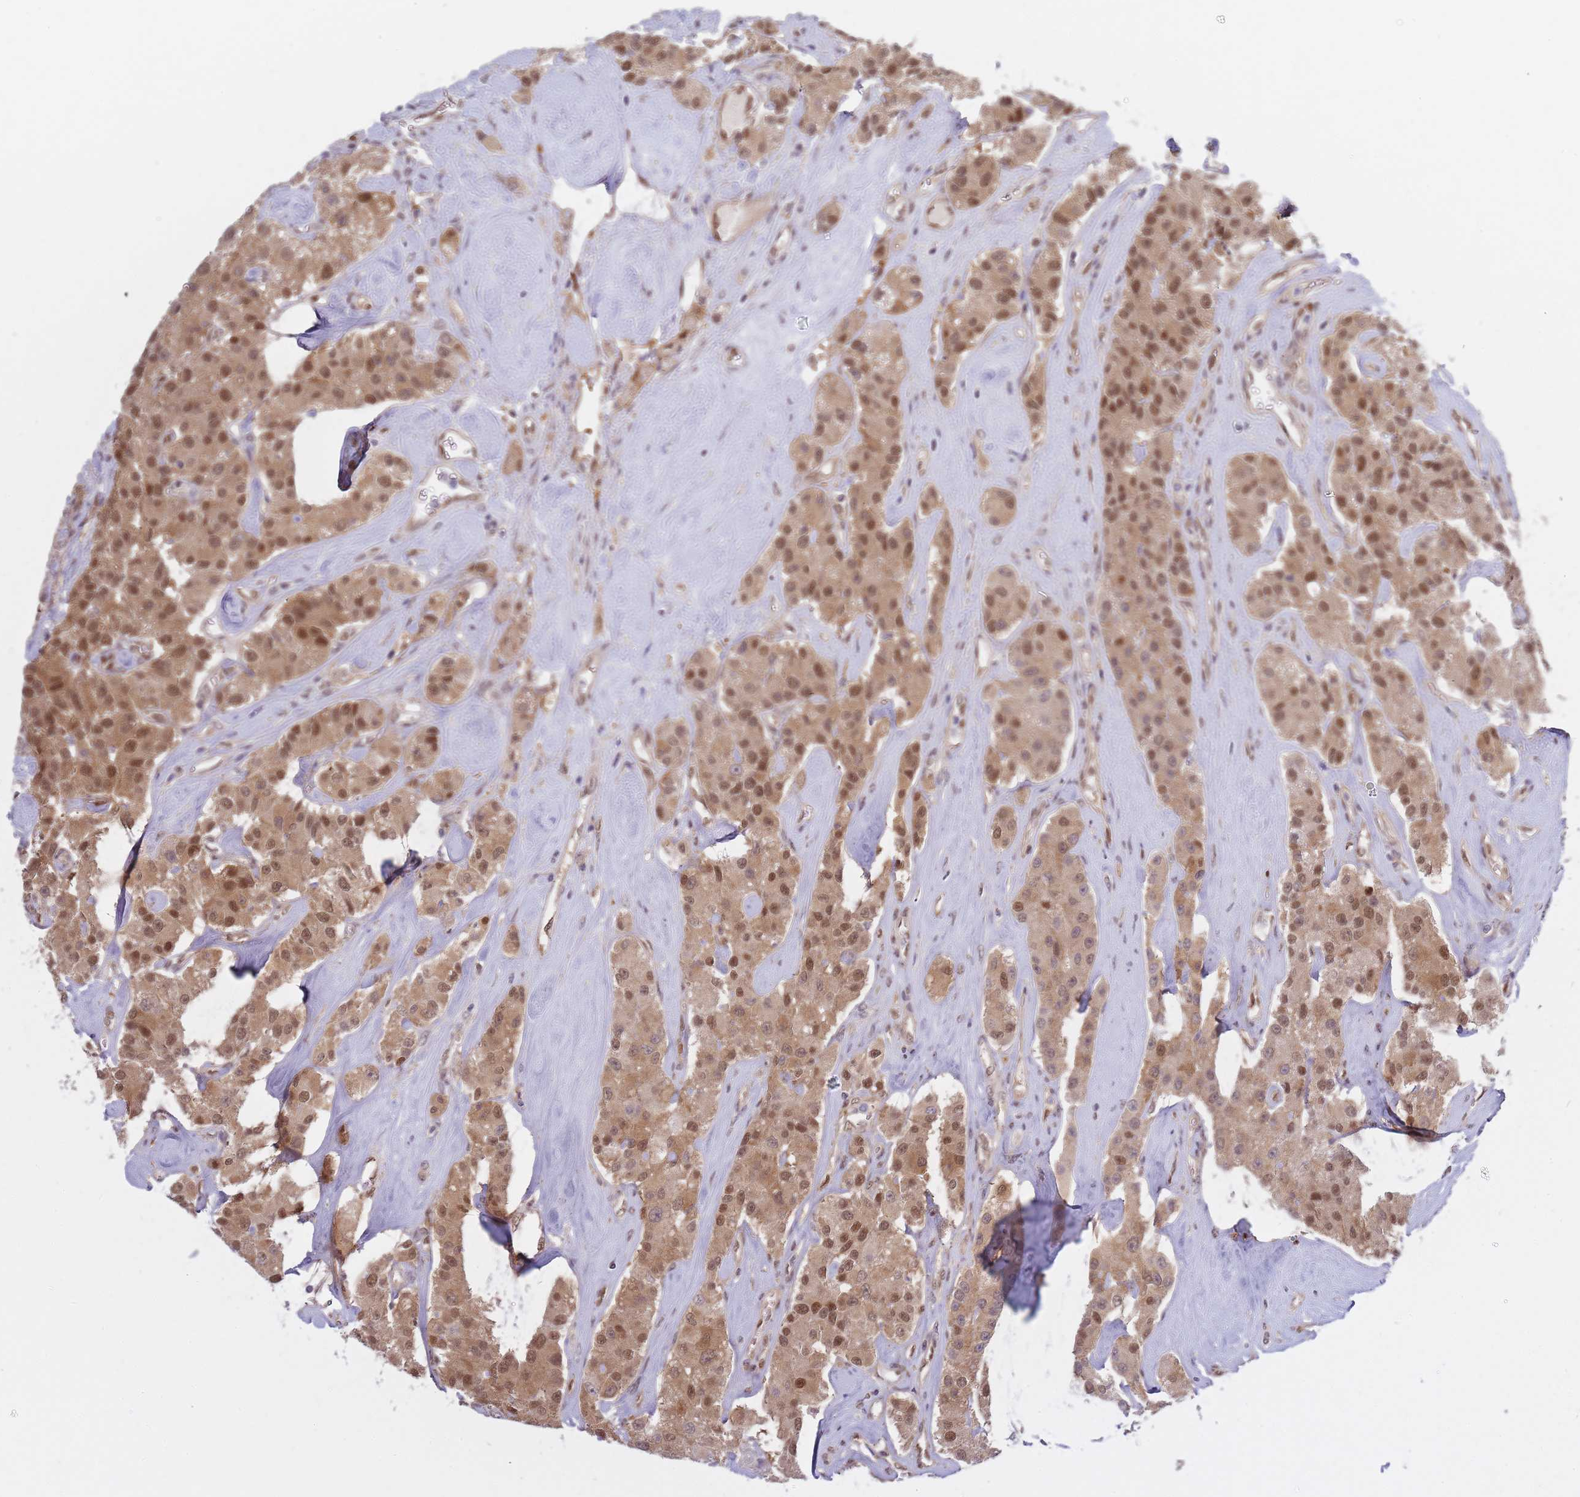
{"staining": {"intensity": "moderate", "quantity": ">75%", "location": "cytoplasmic/membranous,nuclear"}, "tissue": "carcinoid", "cell_type": "Tumor cells", "image_type": "cancer", "snomed": [{"axis": "morphology", "description": "Carcinoid, malignant, NOS"}, {"axis": "topography", "description": "Pancreas"}], "caption": "IHC staining of malignant carcinoid, which demonstrates medium levels of moderate cytoplasmic/membranous and nuclear staining in about >75% of tumor cells indicating moderate cytoplasmic/membranous and nuclear protein staining. The staining was performed using DAB (brown) for protein detection and nuclei were counterstained in hematoxylin (blue).", "gene": "NSFL1C", "patient": {"sex": "male", "age": 41}}